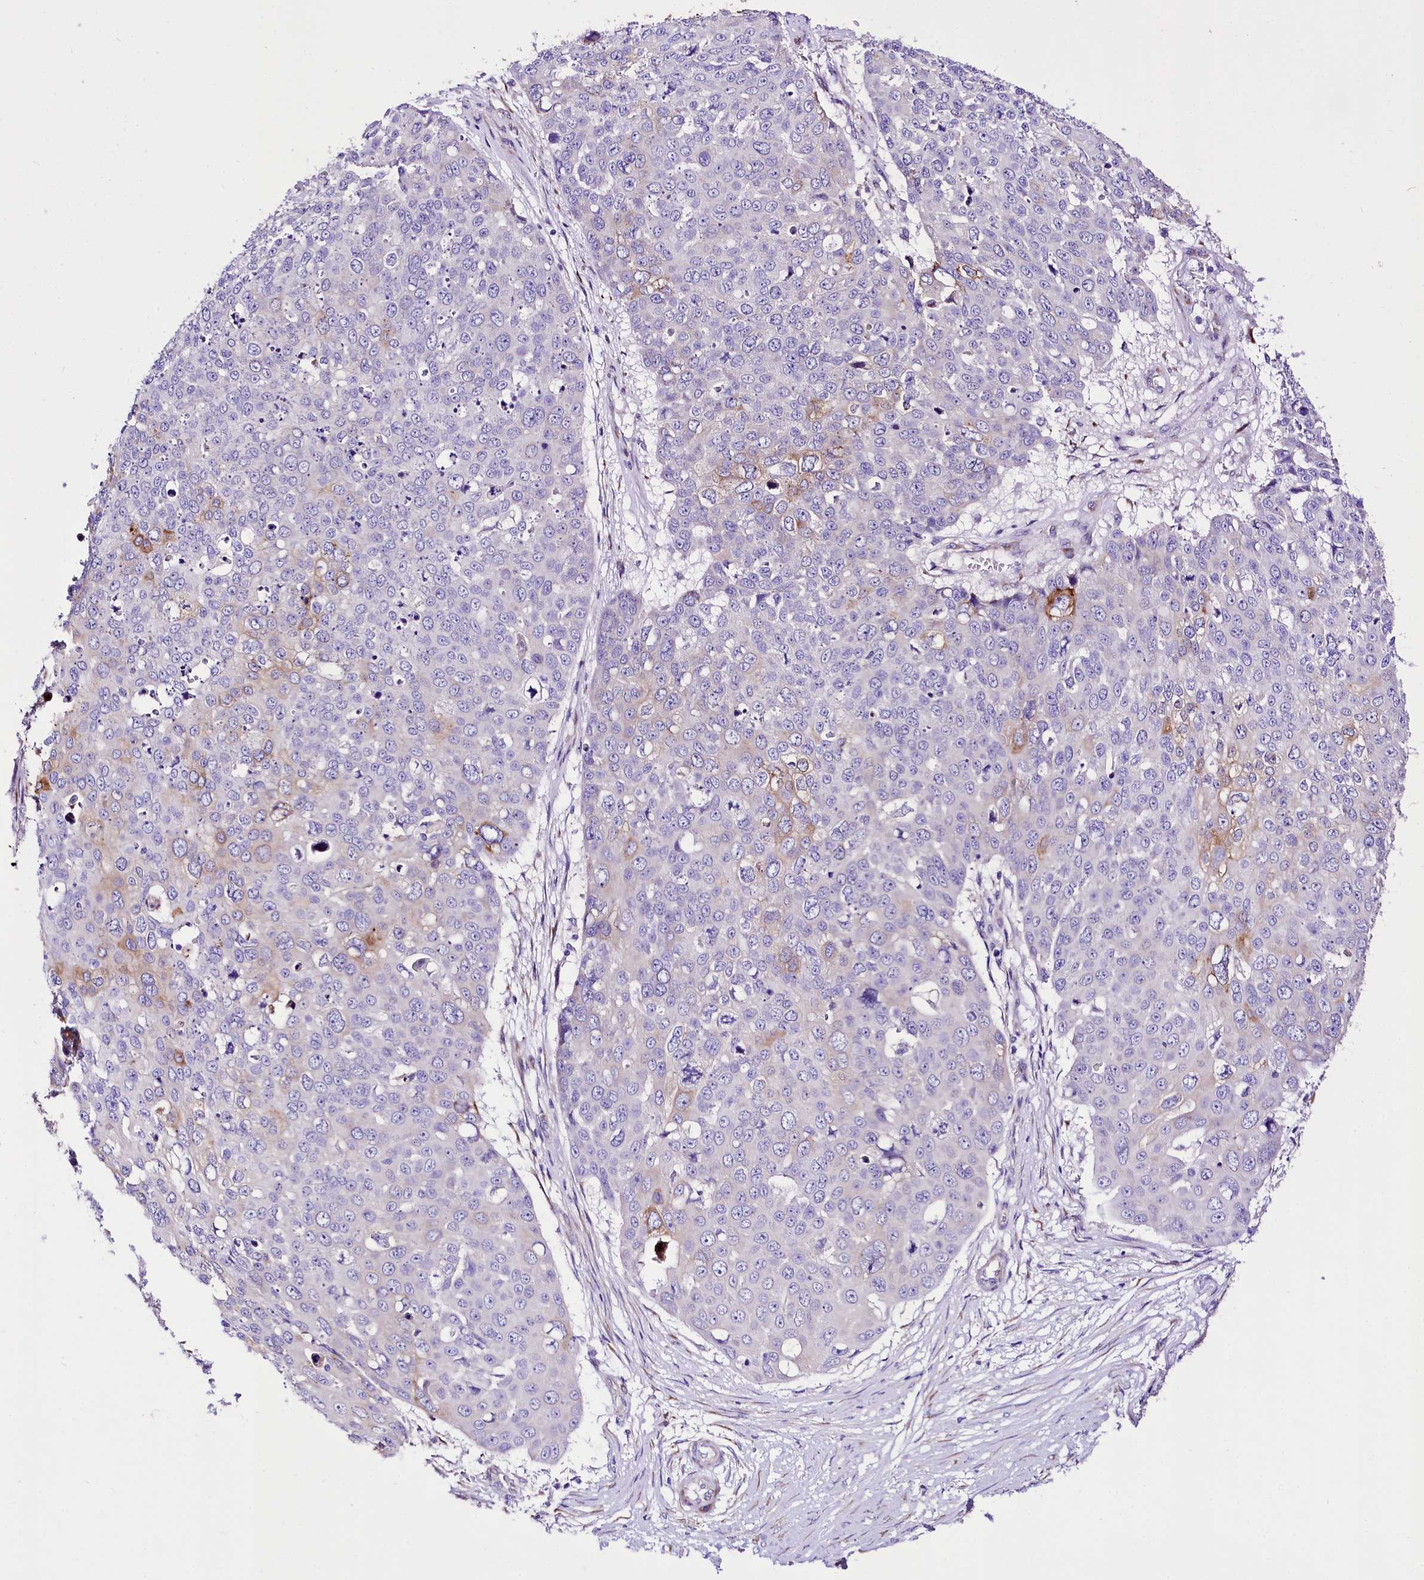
{"staining": {"intensity": "moderate", "quantity": "<25%", "location": "cytoplasmic/membranous"}, "tissue": "skin cancer", "cell_type": "Tumor cells", "image_type": "cancer", "snomed": [{"axis": "morphology", "description": "Squamous cell carcinoma, NOS"}, {"axis": "topography", "description": "Skin"}], "caption": "An image of squamous cell carcinoma (skin) stained for a protein shows moderate cytoplasmic/membranous brown staining in tumor cells. (Stains: DAB (3,3'-diaminobenzidine) in brown, nuclei in blue, Microscopy: brightfield microscopy at high magnification).", "gene": "A2ML1", "patient": {"sex": "male", "age": 71}}